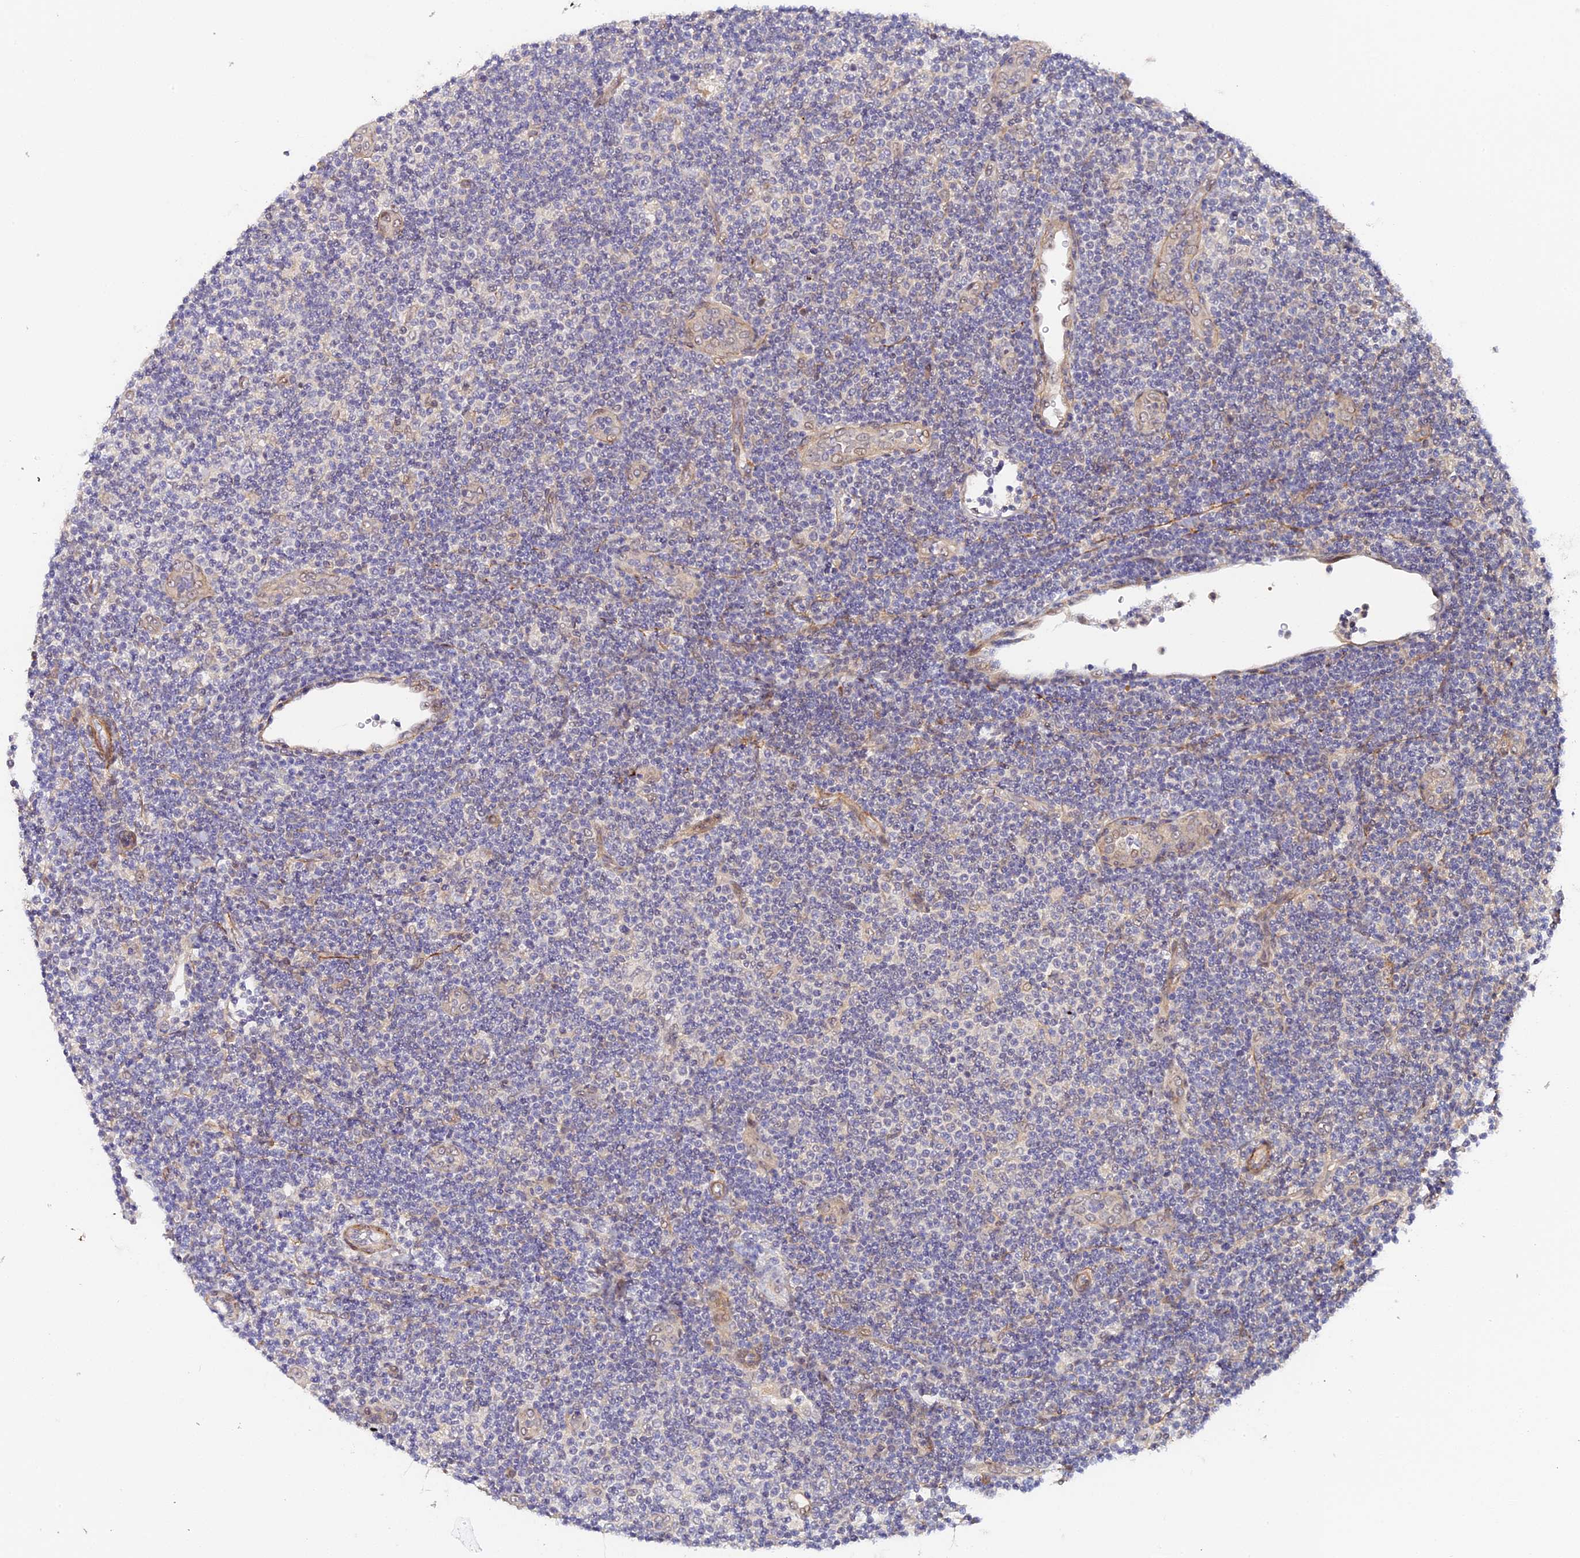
{"staining": {"intensity": "negative", "quantity": "none", "location": "none"}, "tissue": "lymphoma", "cell_type": "Tumor cells", "image_type": "cancer", "snomed": [{"axis": "morphology", "description": "Malignant lymphoma, non-Hodgkin's type, Low grade"}, {"axis": "topography", "description": "Lymph node"}], "caption": "DAB (3,3'-diaminobenzidine) immunohistochemical staining of human malignant lymphoma, non-Hodgkin's type (low-grade) demonstrates no significant staining in tumor cells.", "gene": "IMPACT", "patient": {"sex": "male", "age": 83}}